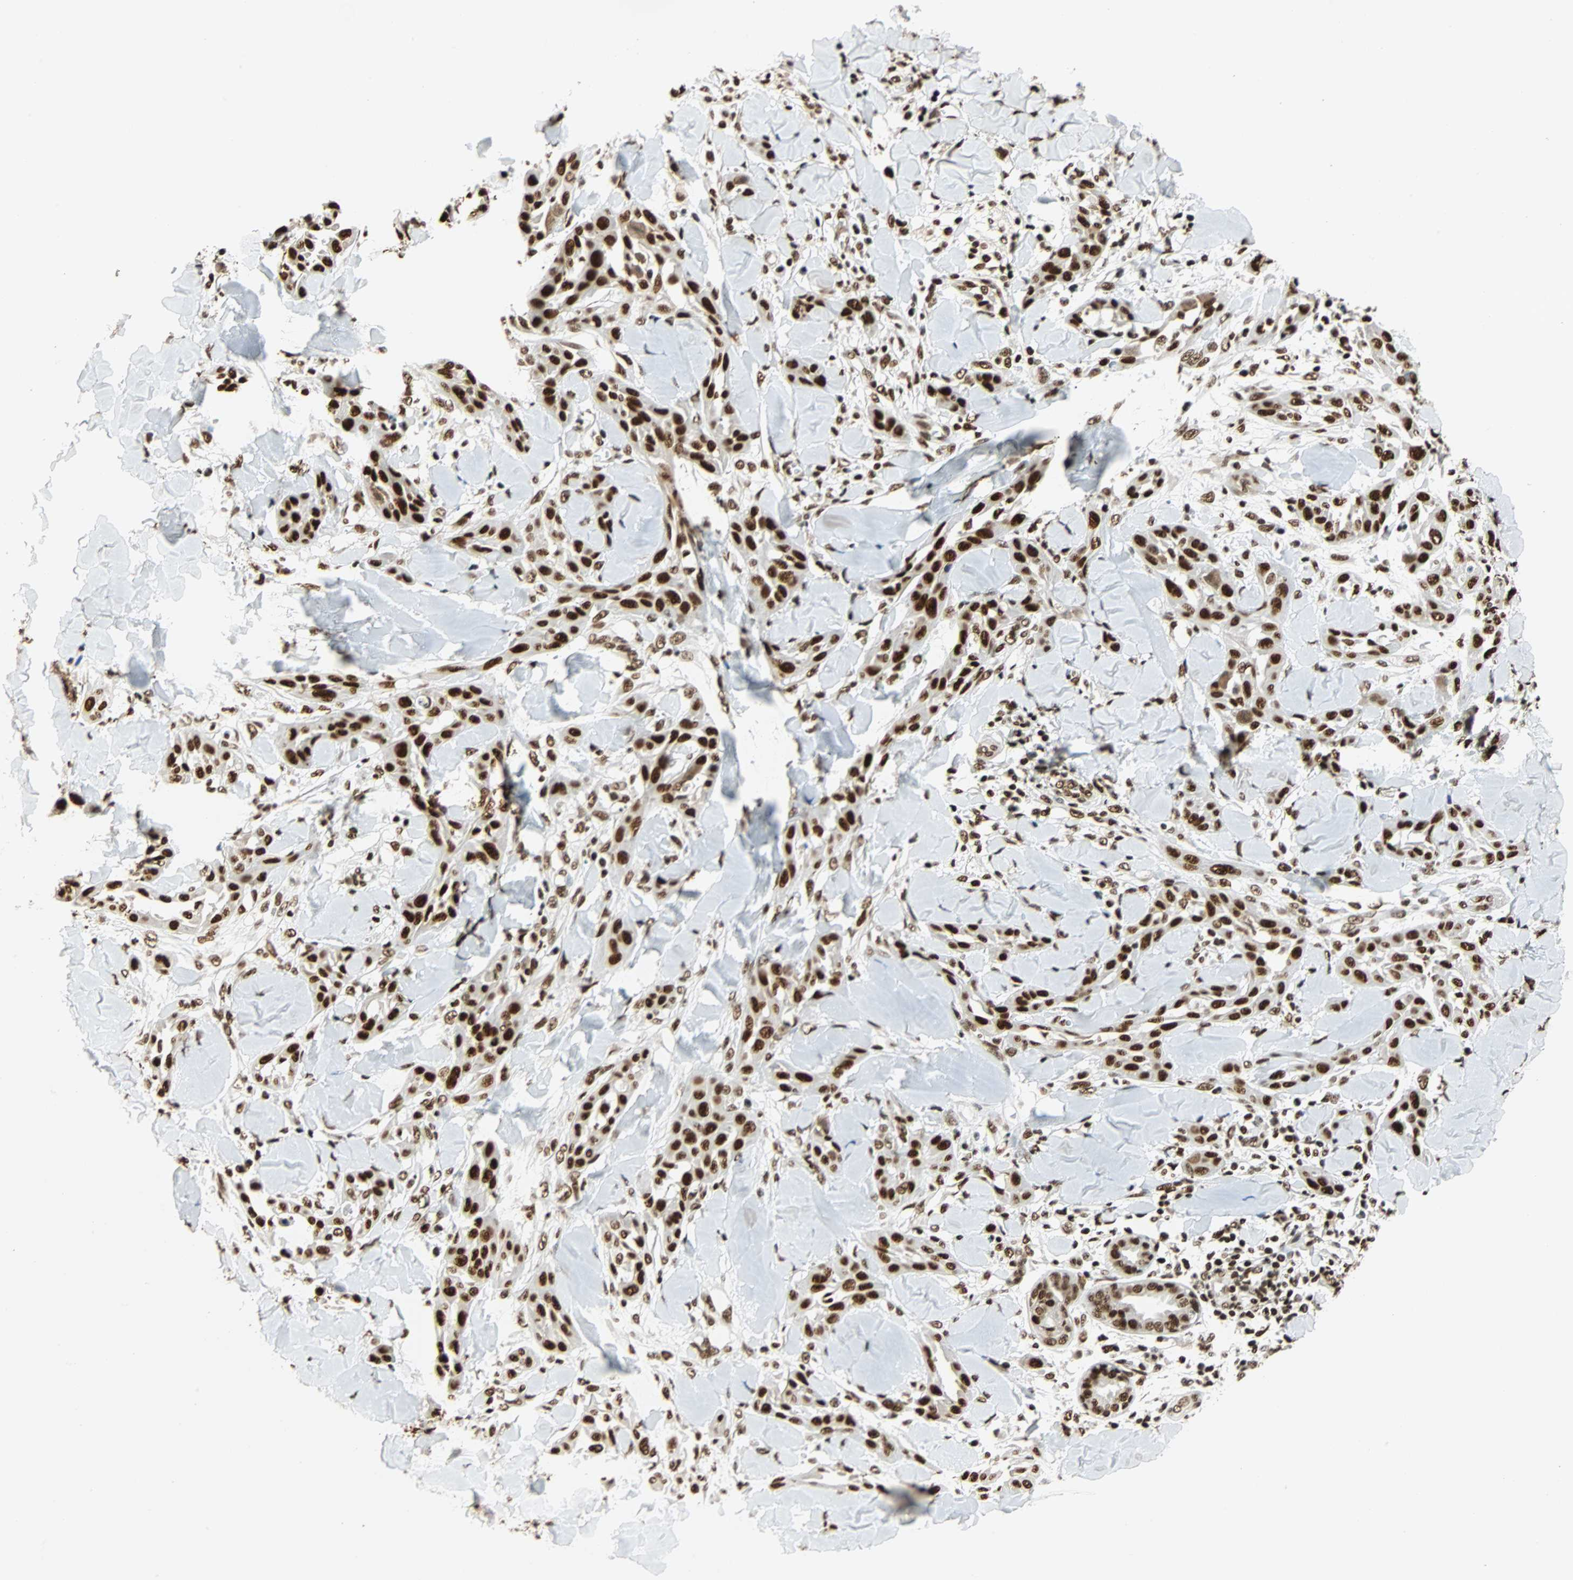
{"staining": {"intensity": "strong", "quantity": ">75%", "location": "nuclear"}, "tissue": "skin cancer", "cell_type": "Tumor cells", "image_type": "cancer", "snomed": [{"axis": "morphology", "description": "Squamous cell carcinoma, NOS"}, {"axis": "topography", "description": "Skin"}], "caption": "This is a histology image of IHC staining of skin cancer (squamous cell carcinoma), which shows strong positivity in the nuclear of tumor cells.", "gene": "CDK12", "patient": {"sex": "male", "age": 24}}